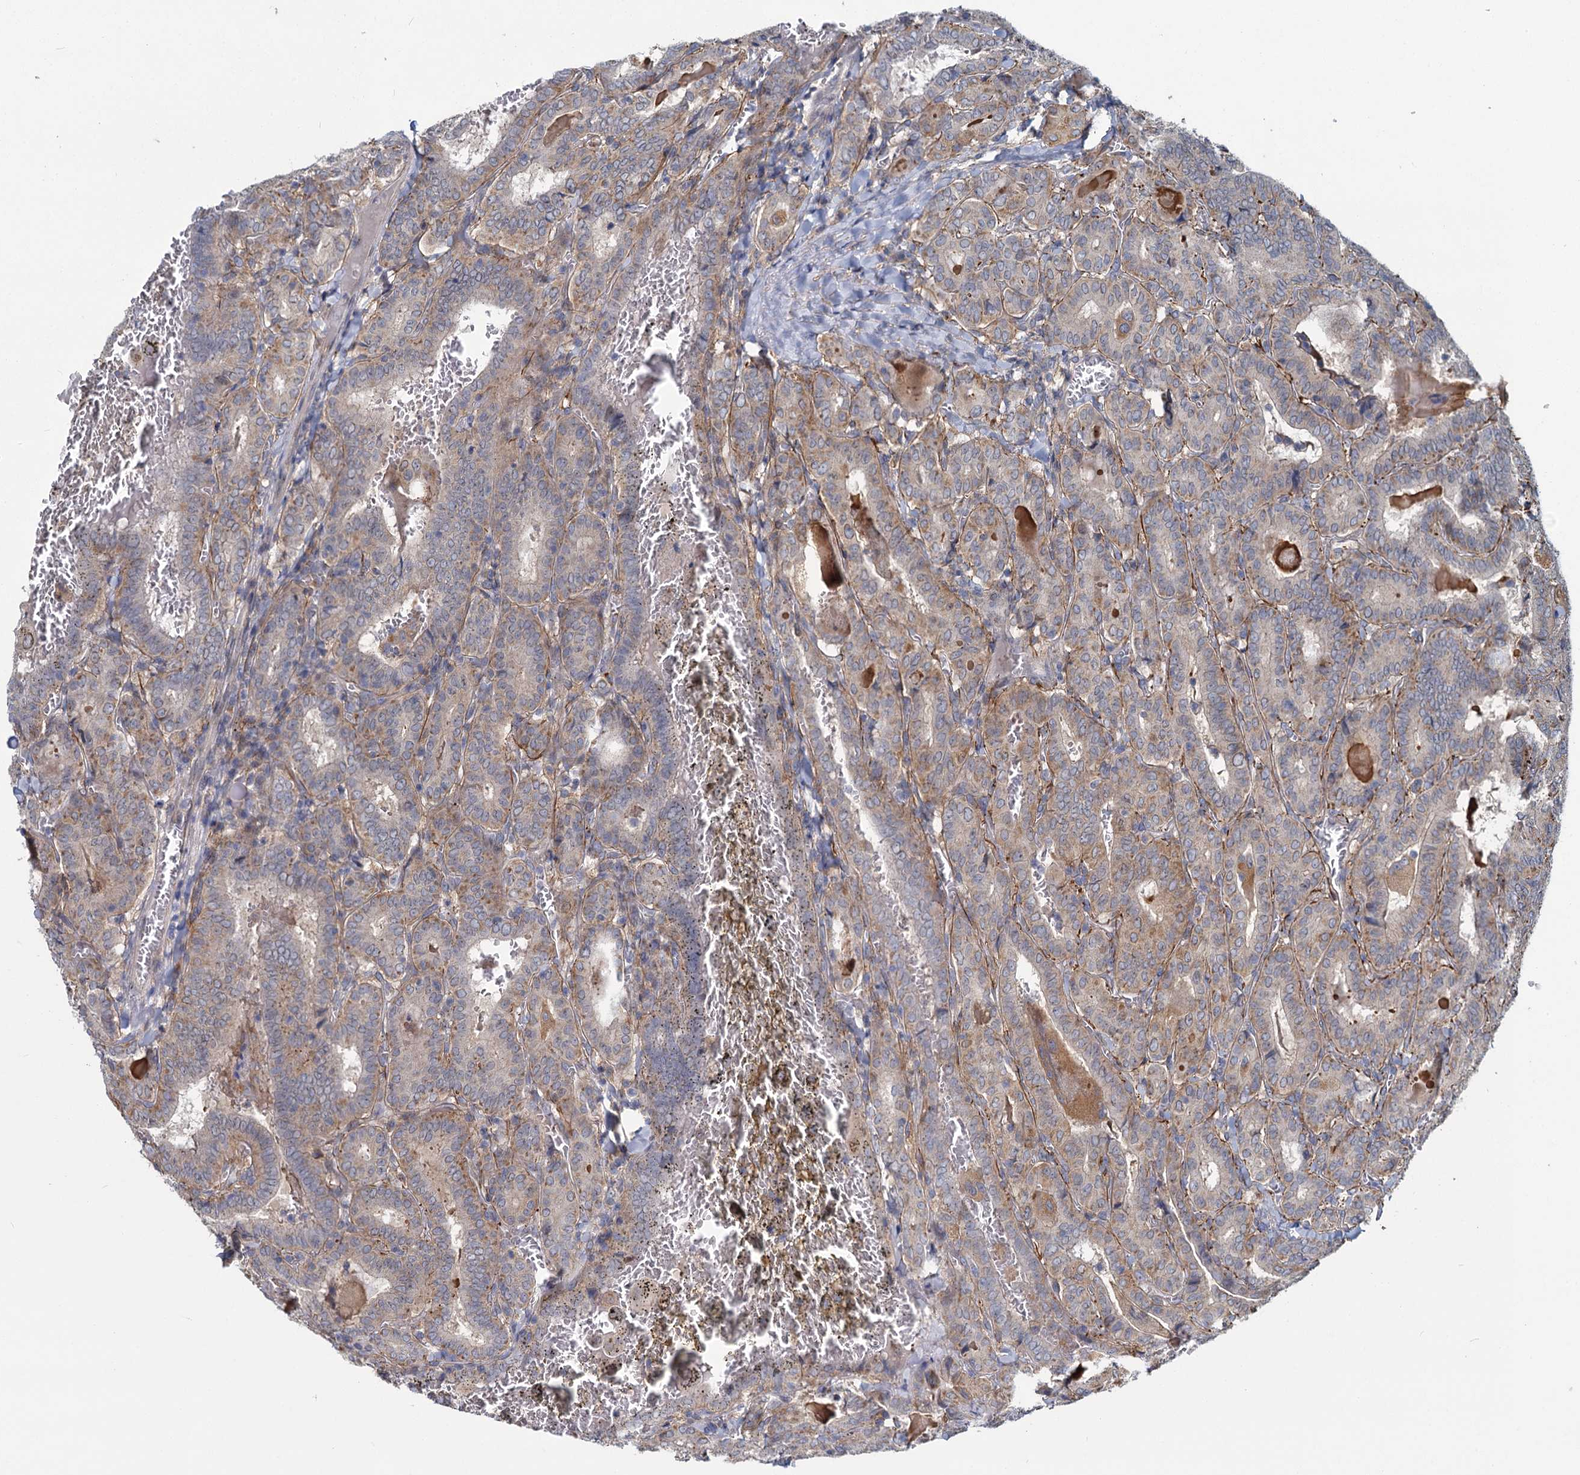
{"staining": {"intensity": "moderate", "quantity": "<25%", "location": "cytoplasmic/membranous"}, "tissue": "thyroid cancer", "cell_type": "Tumor cells", "image_type": "cancer", "snomed": [{"axis": "morphology", "description": "Papillary adenocarcinoma, NOS"}, {"axis": "topography", "description": "Thyroid gland"}], "caption": "Thyroid papillary adenocarcinoma was stained to show a protein in brown. There is low levels of moderate cytoplasmic/membranous positivity in approximately <25% of tumor cells.", "gene": "ADCY2", "patient": {"sex": "female", "age": 72}}